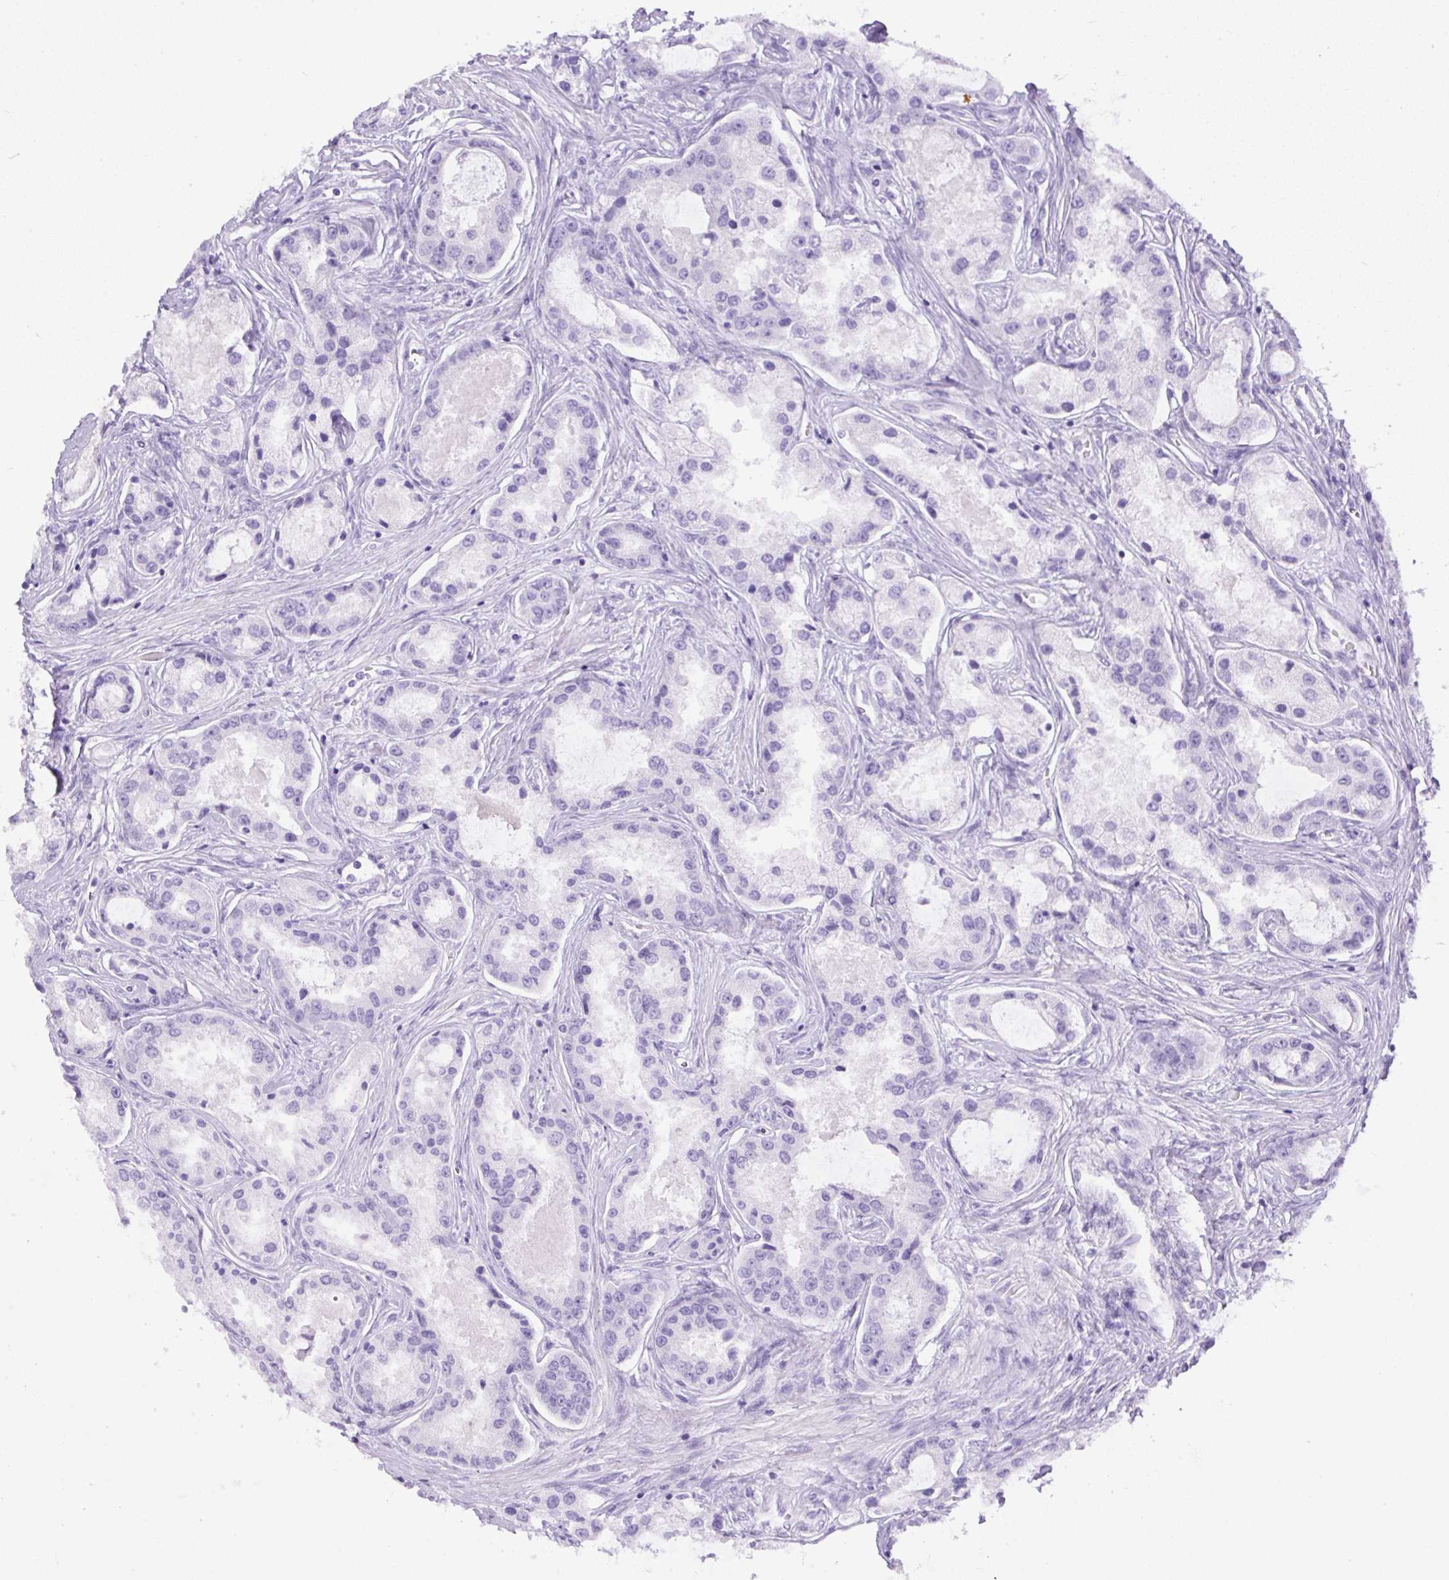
{"staining": {"intensity": "negative", "quantity": "none", "location": "none"}, "tissue": "prostate cancer", "cell_type": "Tumor cells", "image_type": "cancer", "snomed": [{"axis": "morphology", "description": "Adenocarcinoma, Low grade"}, {"axis": "topography", "description": "Prostate"}], "caption": "Immunohistochemistry (IHC) of prostate low-grade adenocarcinoma shows no staining in tumor cells.", "gene": "DAPK1", "patient": {"sex": "male", "age": 68}}